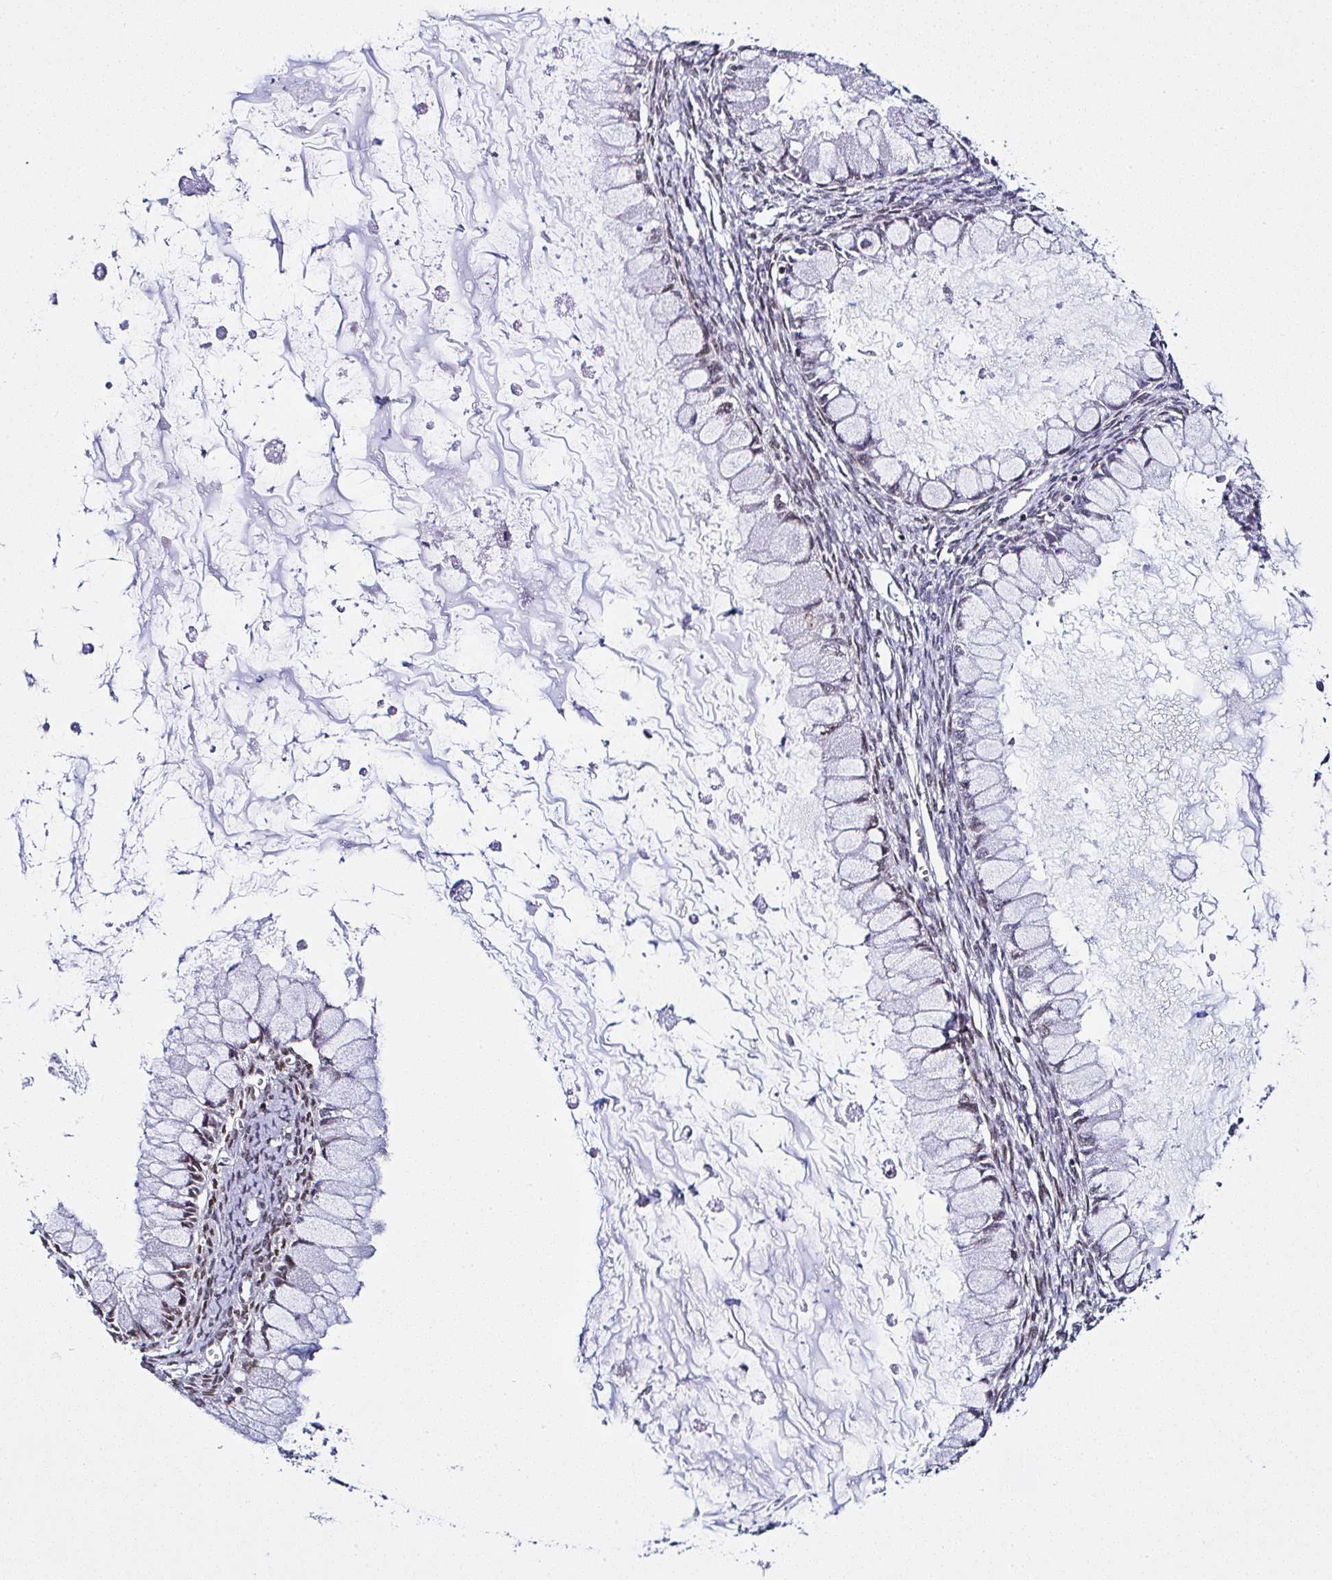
{"staining": {"intensity": "moderate", "quantity": "25%-75%", "location": "nuclear"}, "tissue": "ovarian cancer", "cell_type": "Tumor cells", "image_type": "cancer", "snomed": [{"axis": "morphology", "description": "Cystadenocarcinoma, mucinous, NOS"}, {"axis": "topography", "description": "Ovary"}], "caption": "Ovarian cancer (mucinous cystadenocarcinoma) stained for a protein demonstrates moderate nuclear positivity in tumor cells.", "gene": "DR1", "patient": {"sex": "female", "age": 34}}